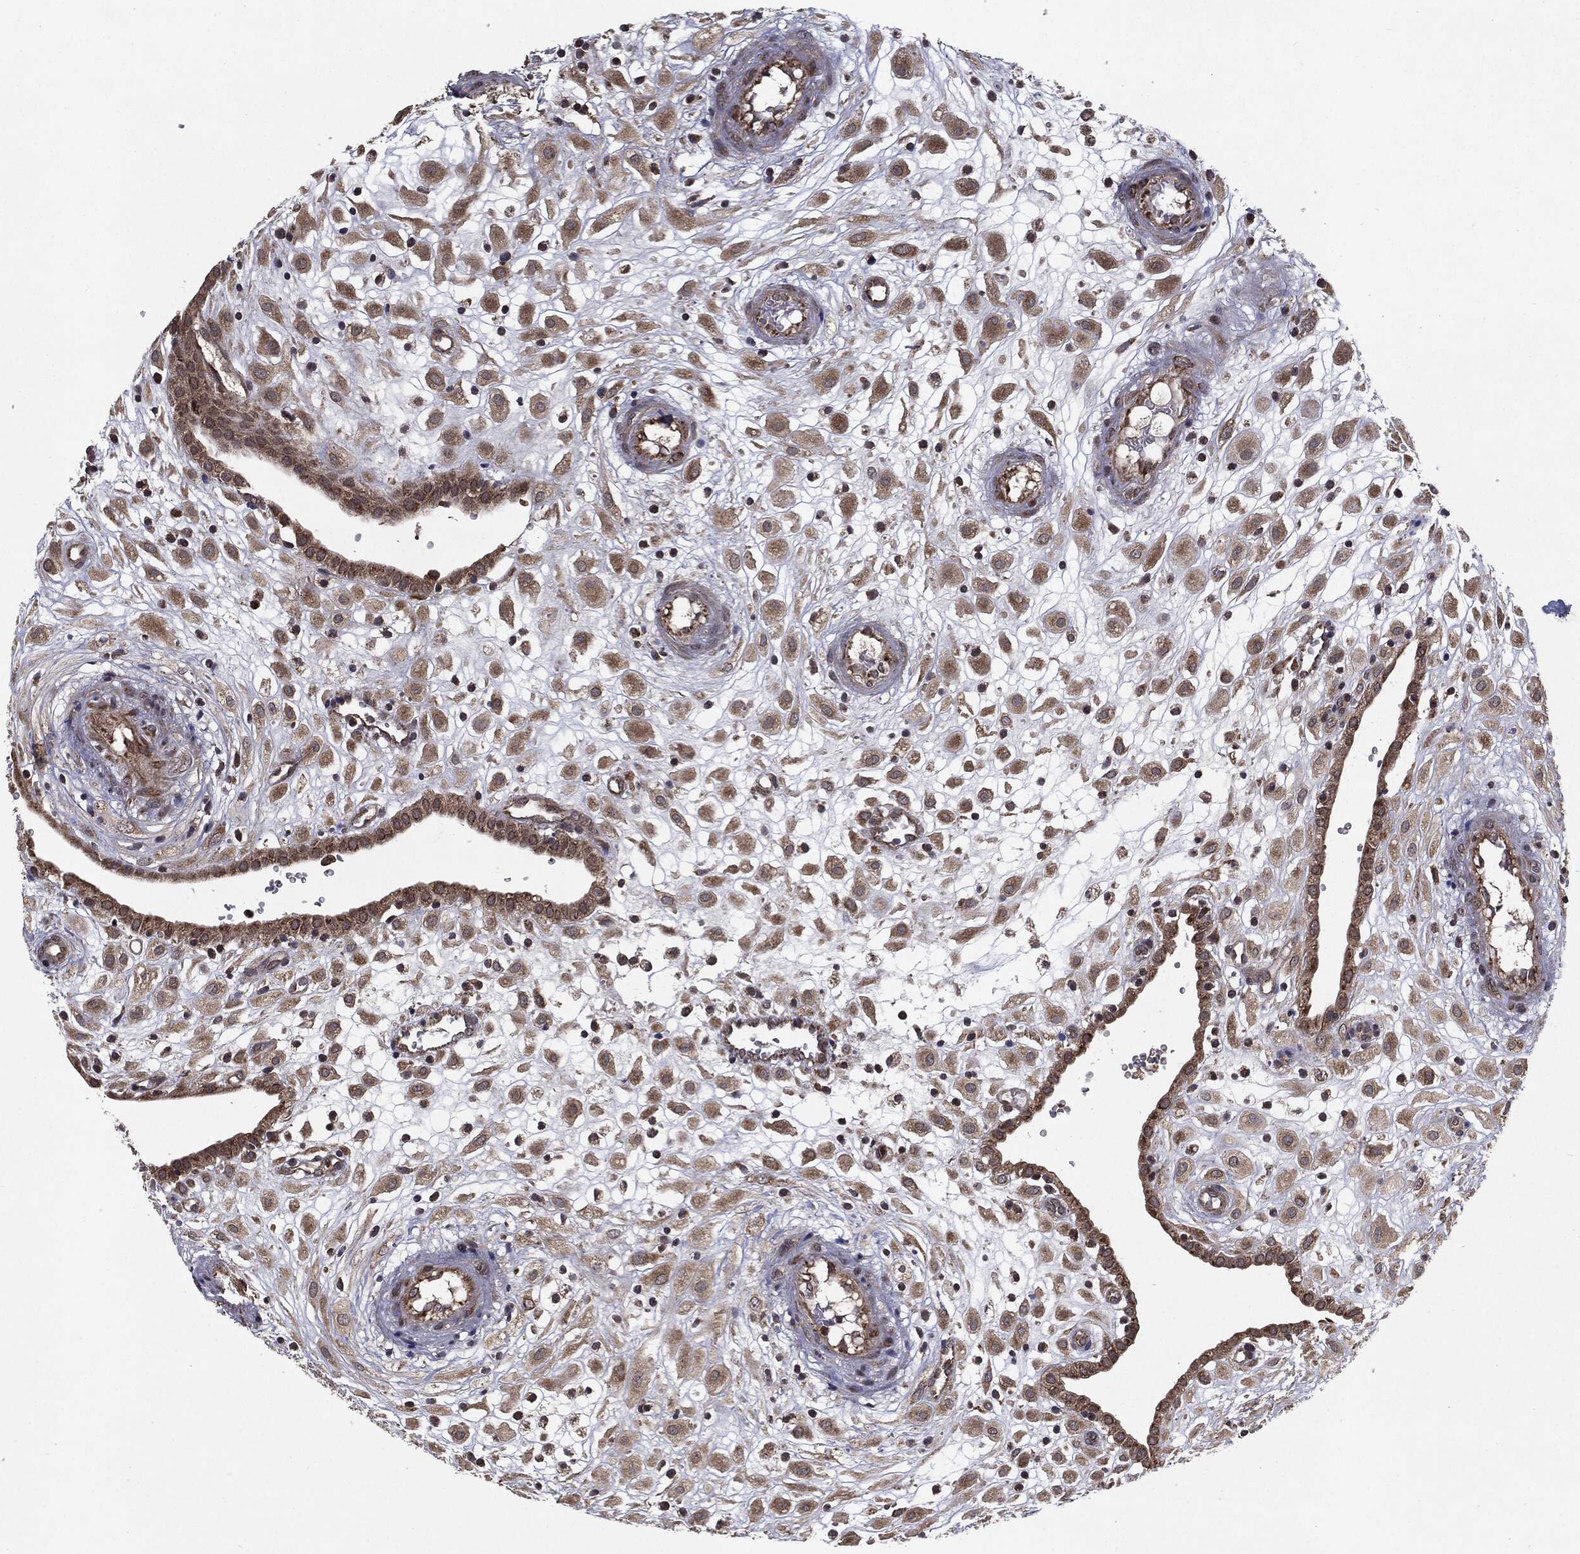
{"staining": {"intensity": "moderate", "quantity": ">75%", "location": "cytoplasmic/membranous"}, "tissue": "placenta", "cell_type": "Decidual cells", "image_type": "normal", "snomed": [{"axis": "morphology", "description": "Normal tissue, NOS"}, {"axis": "topography", "description": "Placenta"}], "caption": "Decidual cells reveal moderate cytoplasmic/membranous expression in approximately >75% of cells in normal placenta. The staining is performed using DAB (3,3'-diaminobenzidine) brown chromogen to label protein expression. The nuclei are counter-stained blue using hematoxylin.", "gene": "HDAC5", "patient": {"sex": "female", "age": 24}}